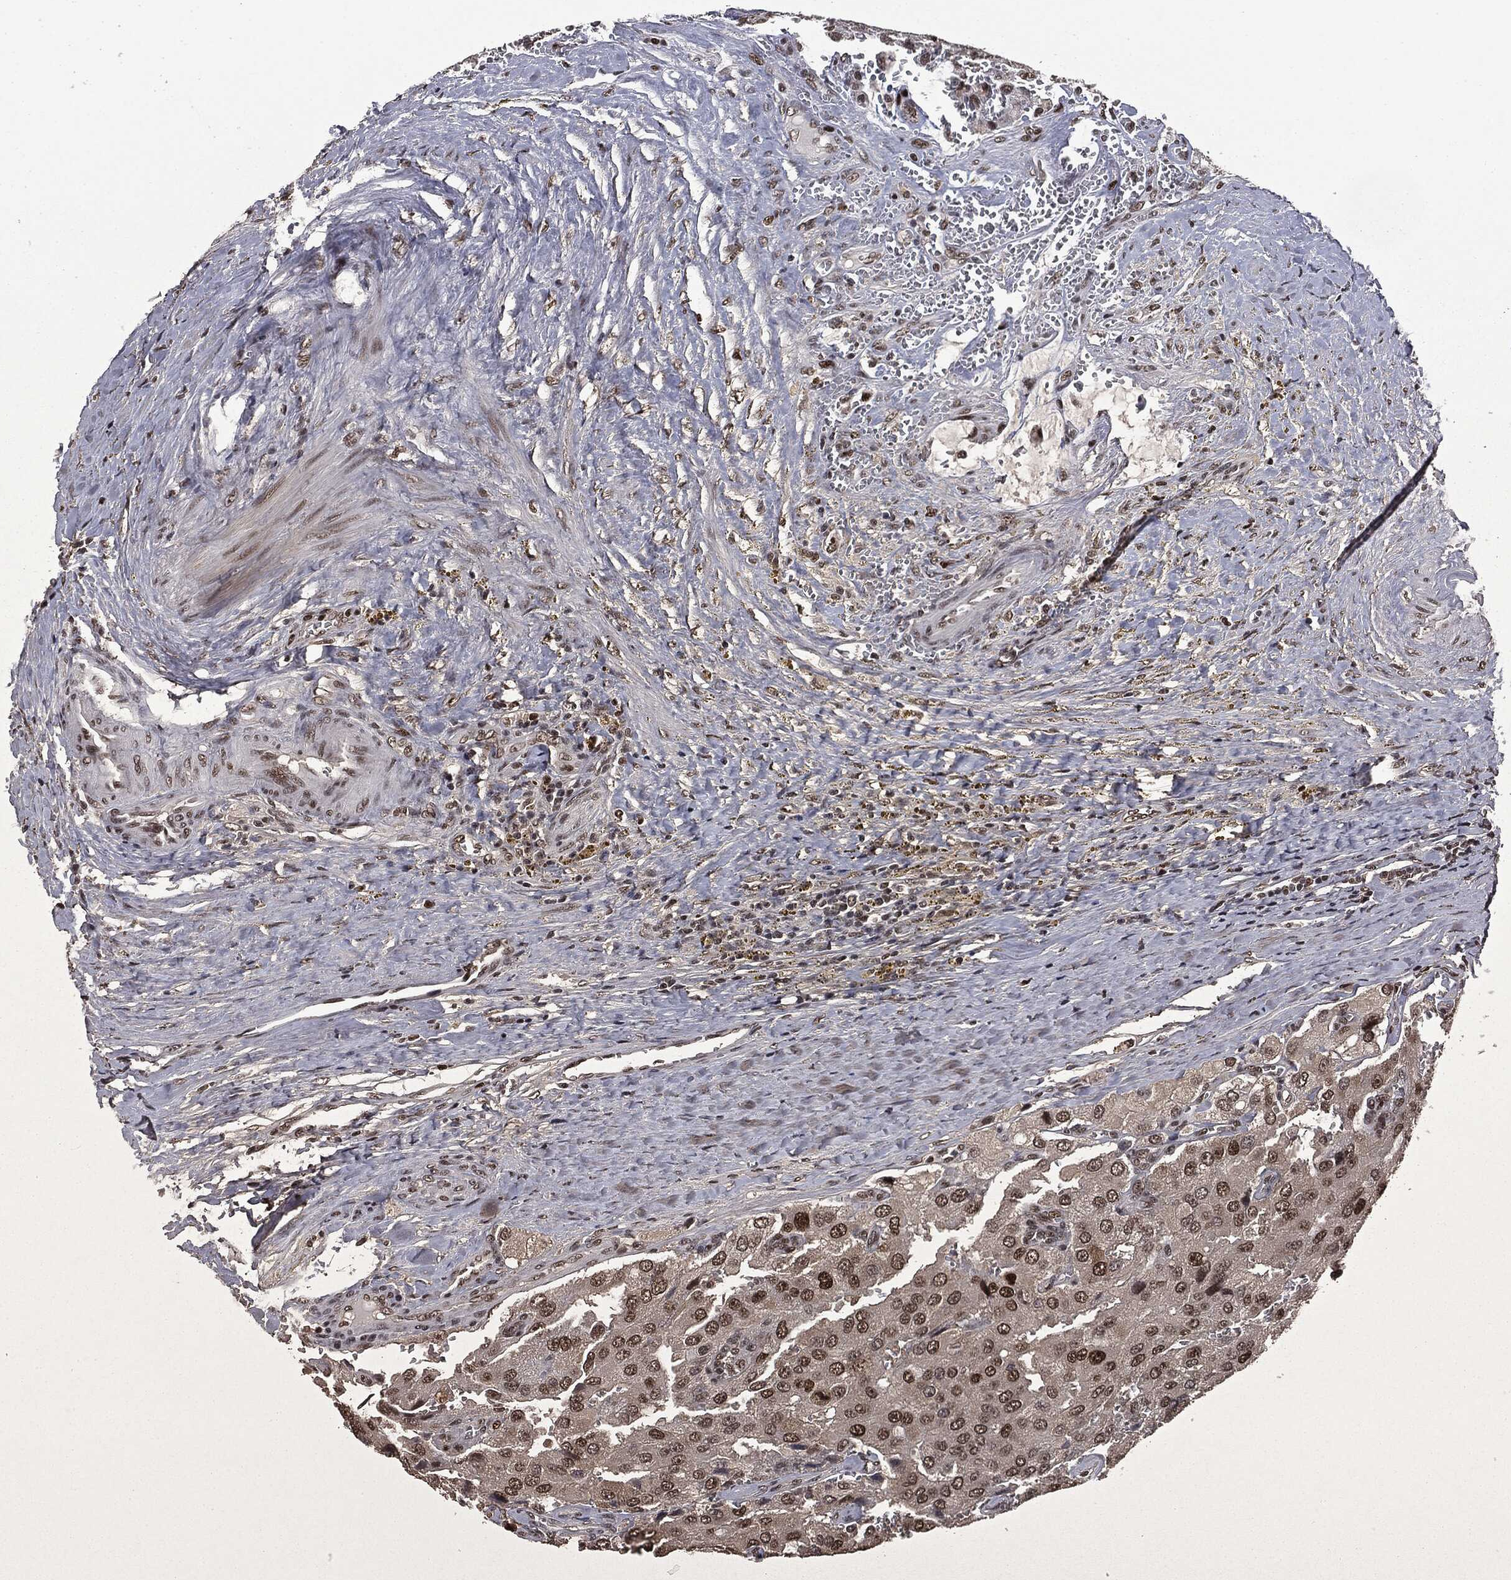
{"staining": {"intensity": "strong", "quantity": "<25%", "location": "nuclear"}, "tissue": "prostate cancer", "cell_type": "Tumor cells", "image_type": "cancer", "snomed": [{"axis": "morphology", "description": "Adenocarcinoma, NOS"}, {"axis": "topography", "description": "Prostate and seminal vesicle, NOS"}, {"axis": "topography", "description": "Prostate"}], "caption": "The micrograph displays a brown stain indicating the presence of a protein in the nuclear of tumor cells in prostate cancer.", "gene": "MSH2", "patient": {"sex": "male", "age": 67}}